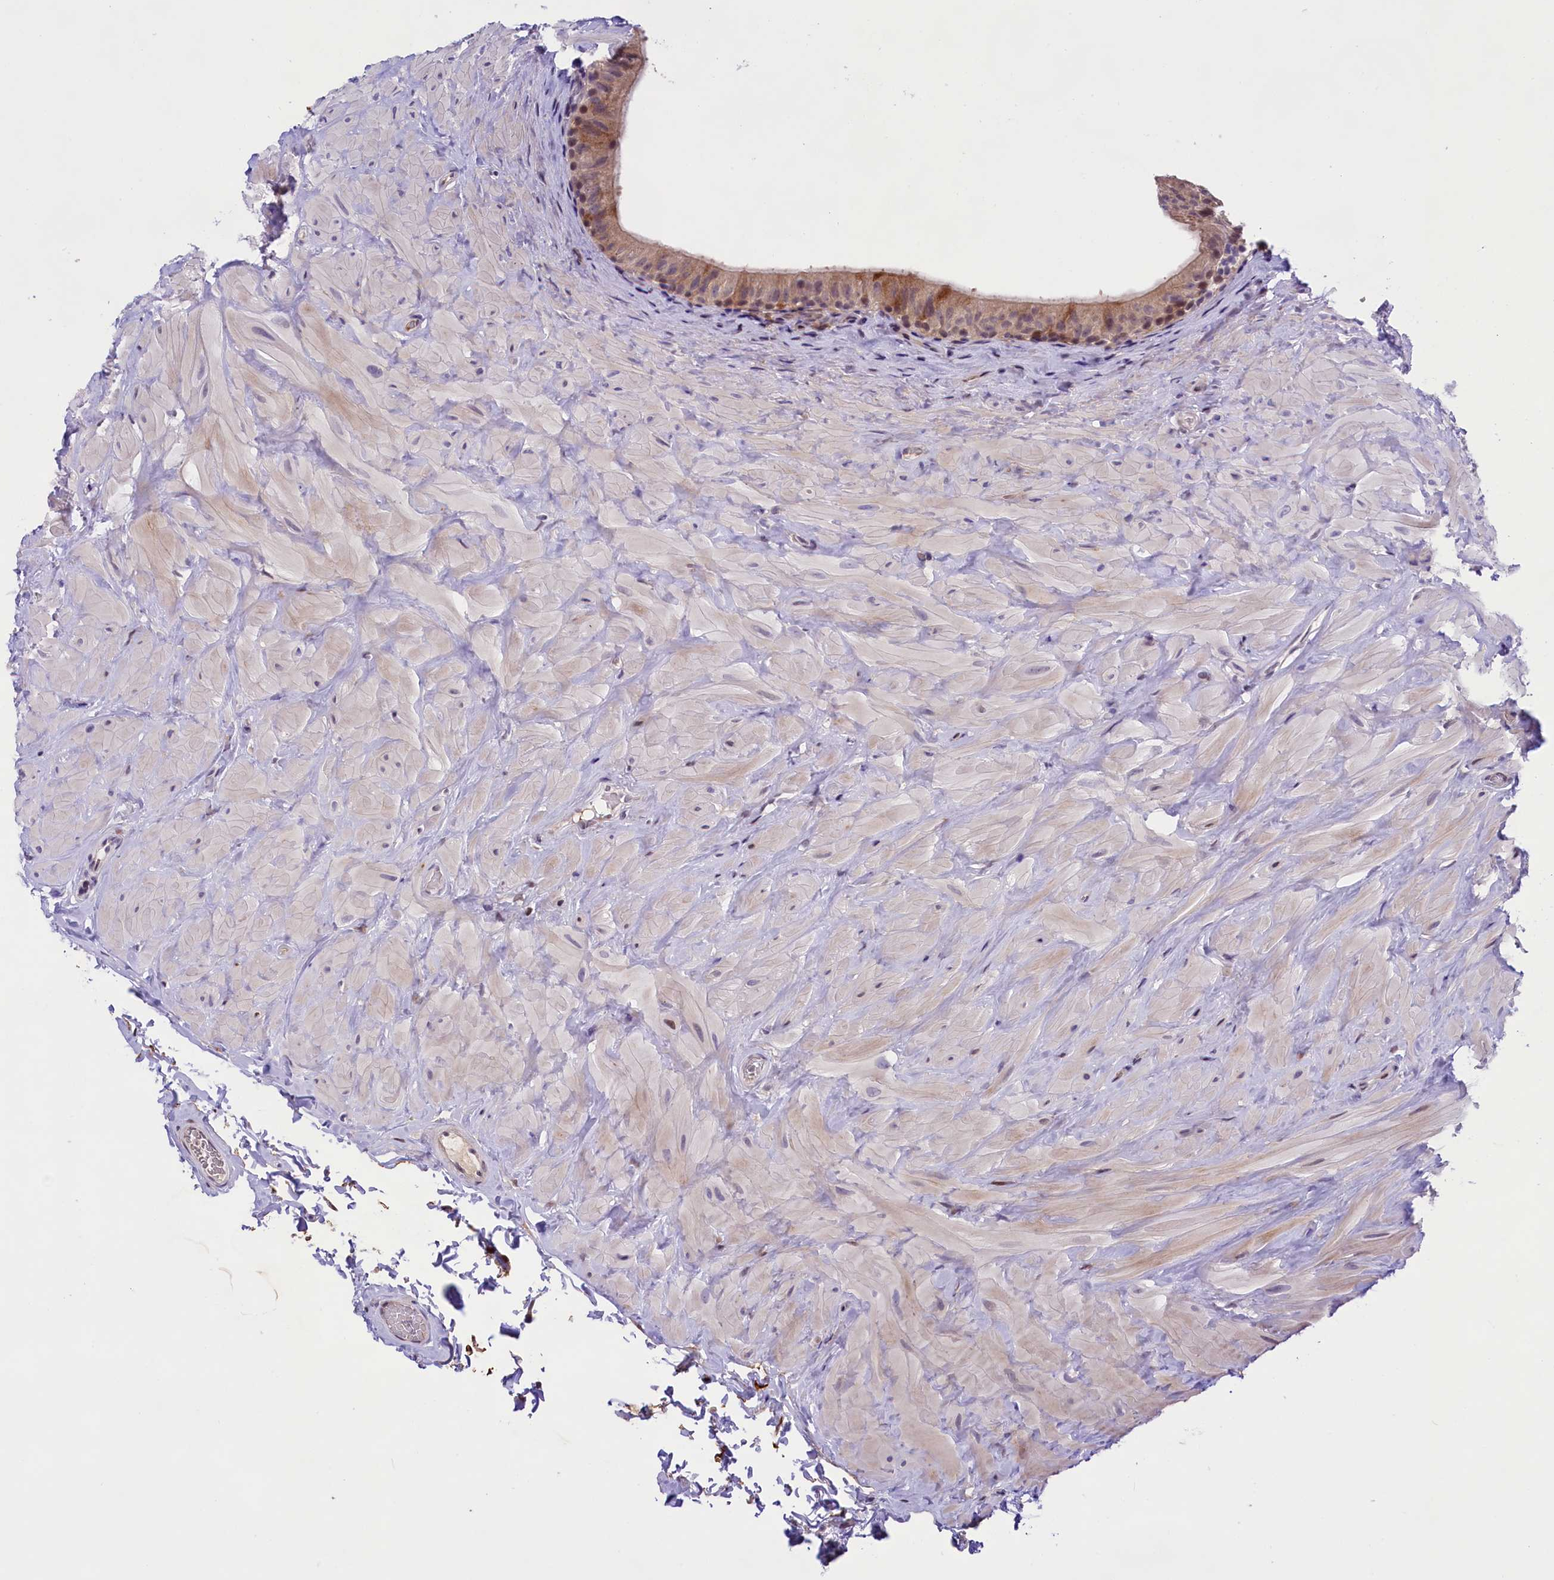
{"staining": {"intensity": "moderate", "quantity": "<25%", "location": "cytoplasmic/membranous"}, "tissue": "epididymis", "cell_type": "Glandular cells", "image_type": "normal", "snomed": [{"axis": "morphology", "description": "Normal tissue, NOS"}, {"axis": "topography", "description": "Soft tissue"}, {"axis": "topography", "description": "Vascular tissue"}, {"axis": "topography", "description": "Epididymis"}], "caption": "IHC photomicrograph of normal human epididymis stained for a protein (brown), which exhibits low levels of moderate cytoplasmic/membranous positivity in approximately <25% of glandular cells.", "gene": "FBXO45", "patient": {"sex": "male", "age": 49}}